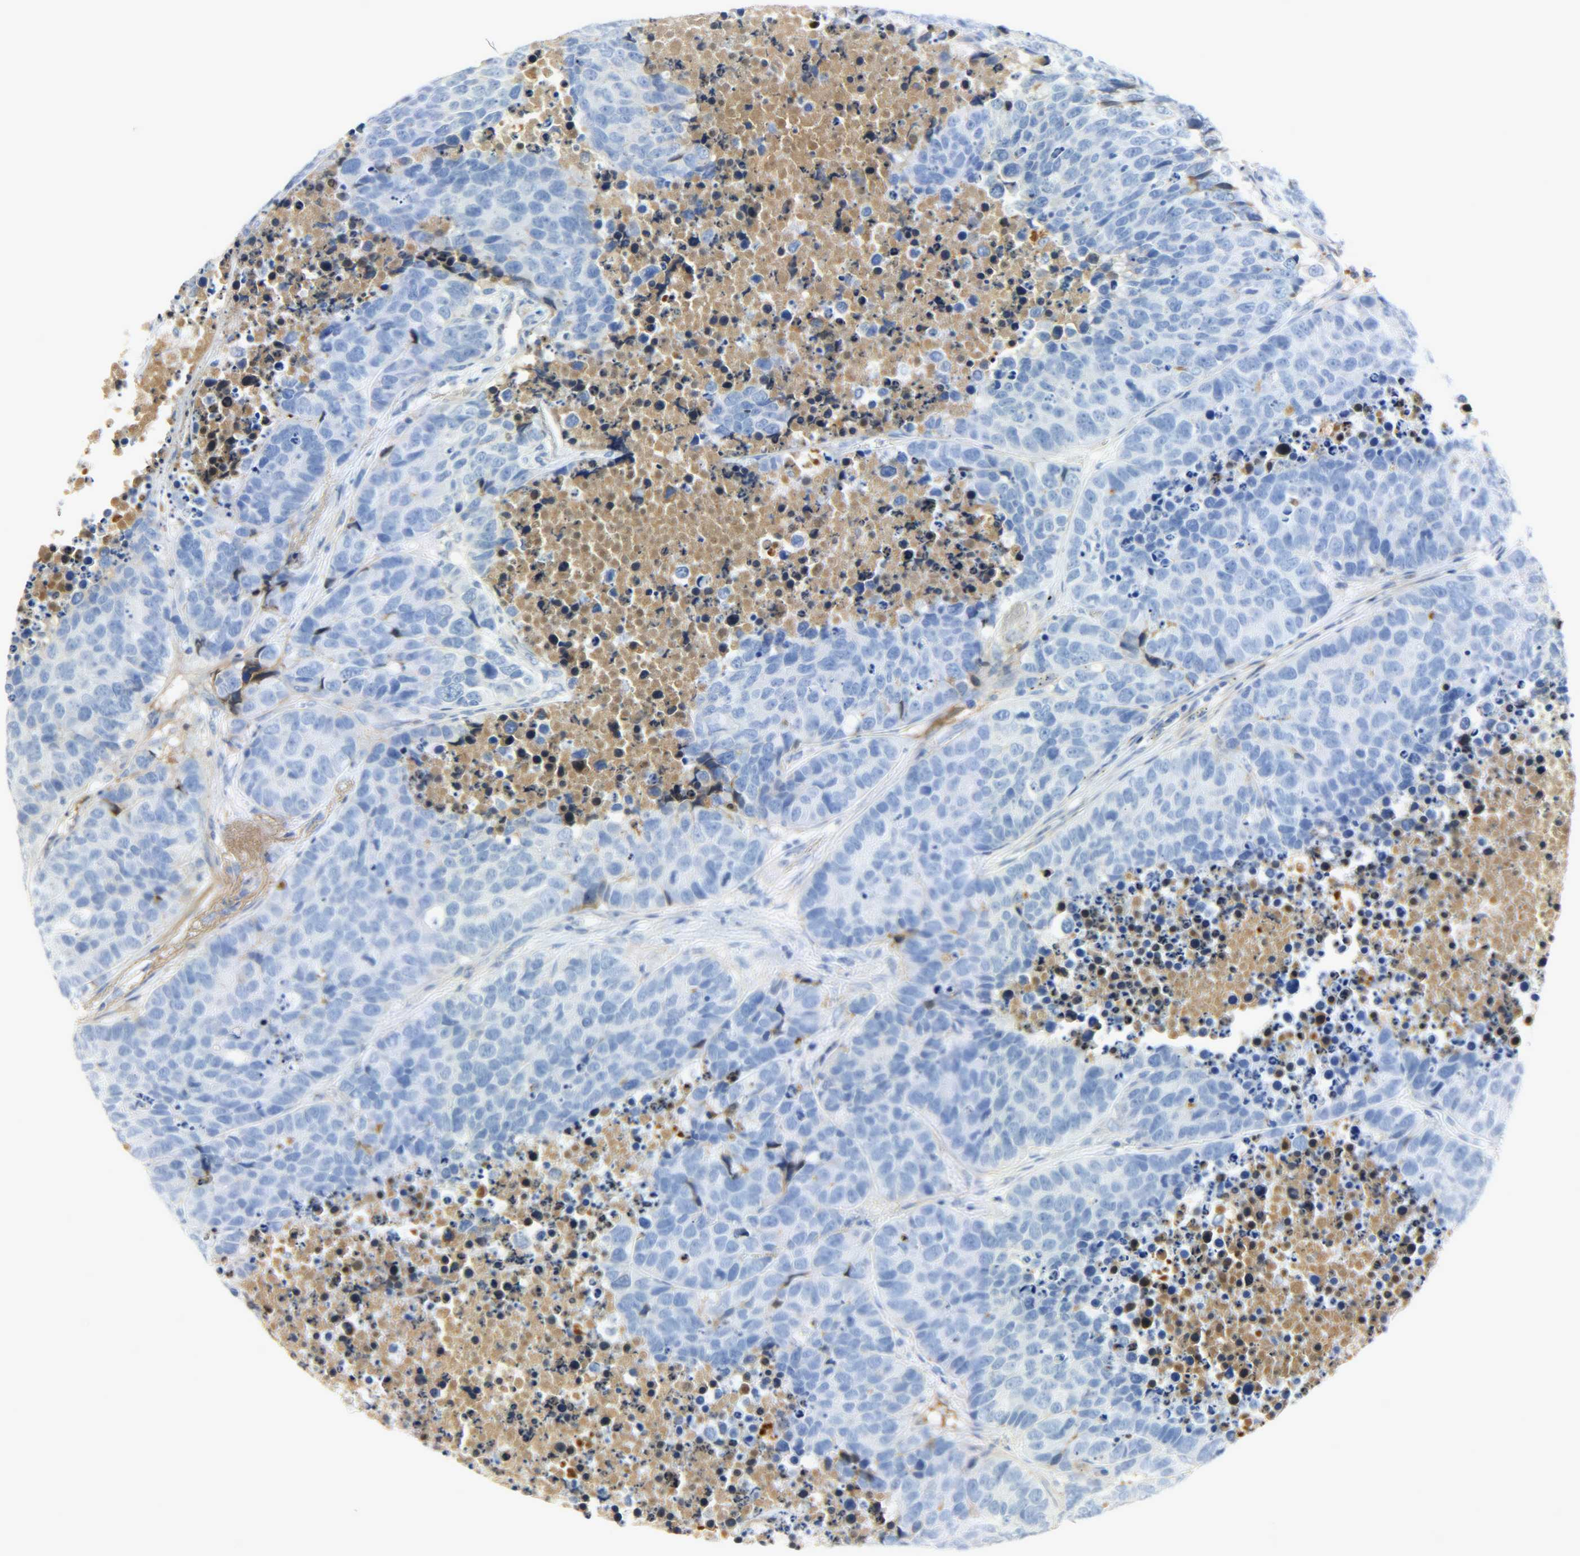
{"staining": {"intensity": "negative", "quantity": "none", "location": "none"}, "tissue": "carcinoid", "cell_type": "Tumor cells", "image_type": "cancer", "snomed": [{"axis": "morphology", "description": "Carcinoid, malignant, NOS"}, {"axis": "topography", "description": "Lung"}], "caption": "This photomicrograph is of carcinoid stained with IHC to label a protein in brown with the nuclei are counter-stained blue. There is no expression in tumor cells.", "gene": "CRP", "patient": {"sex": "male", "age": 60}}